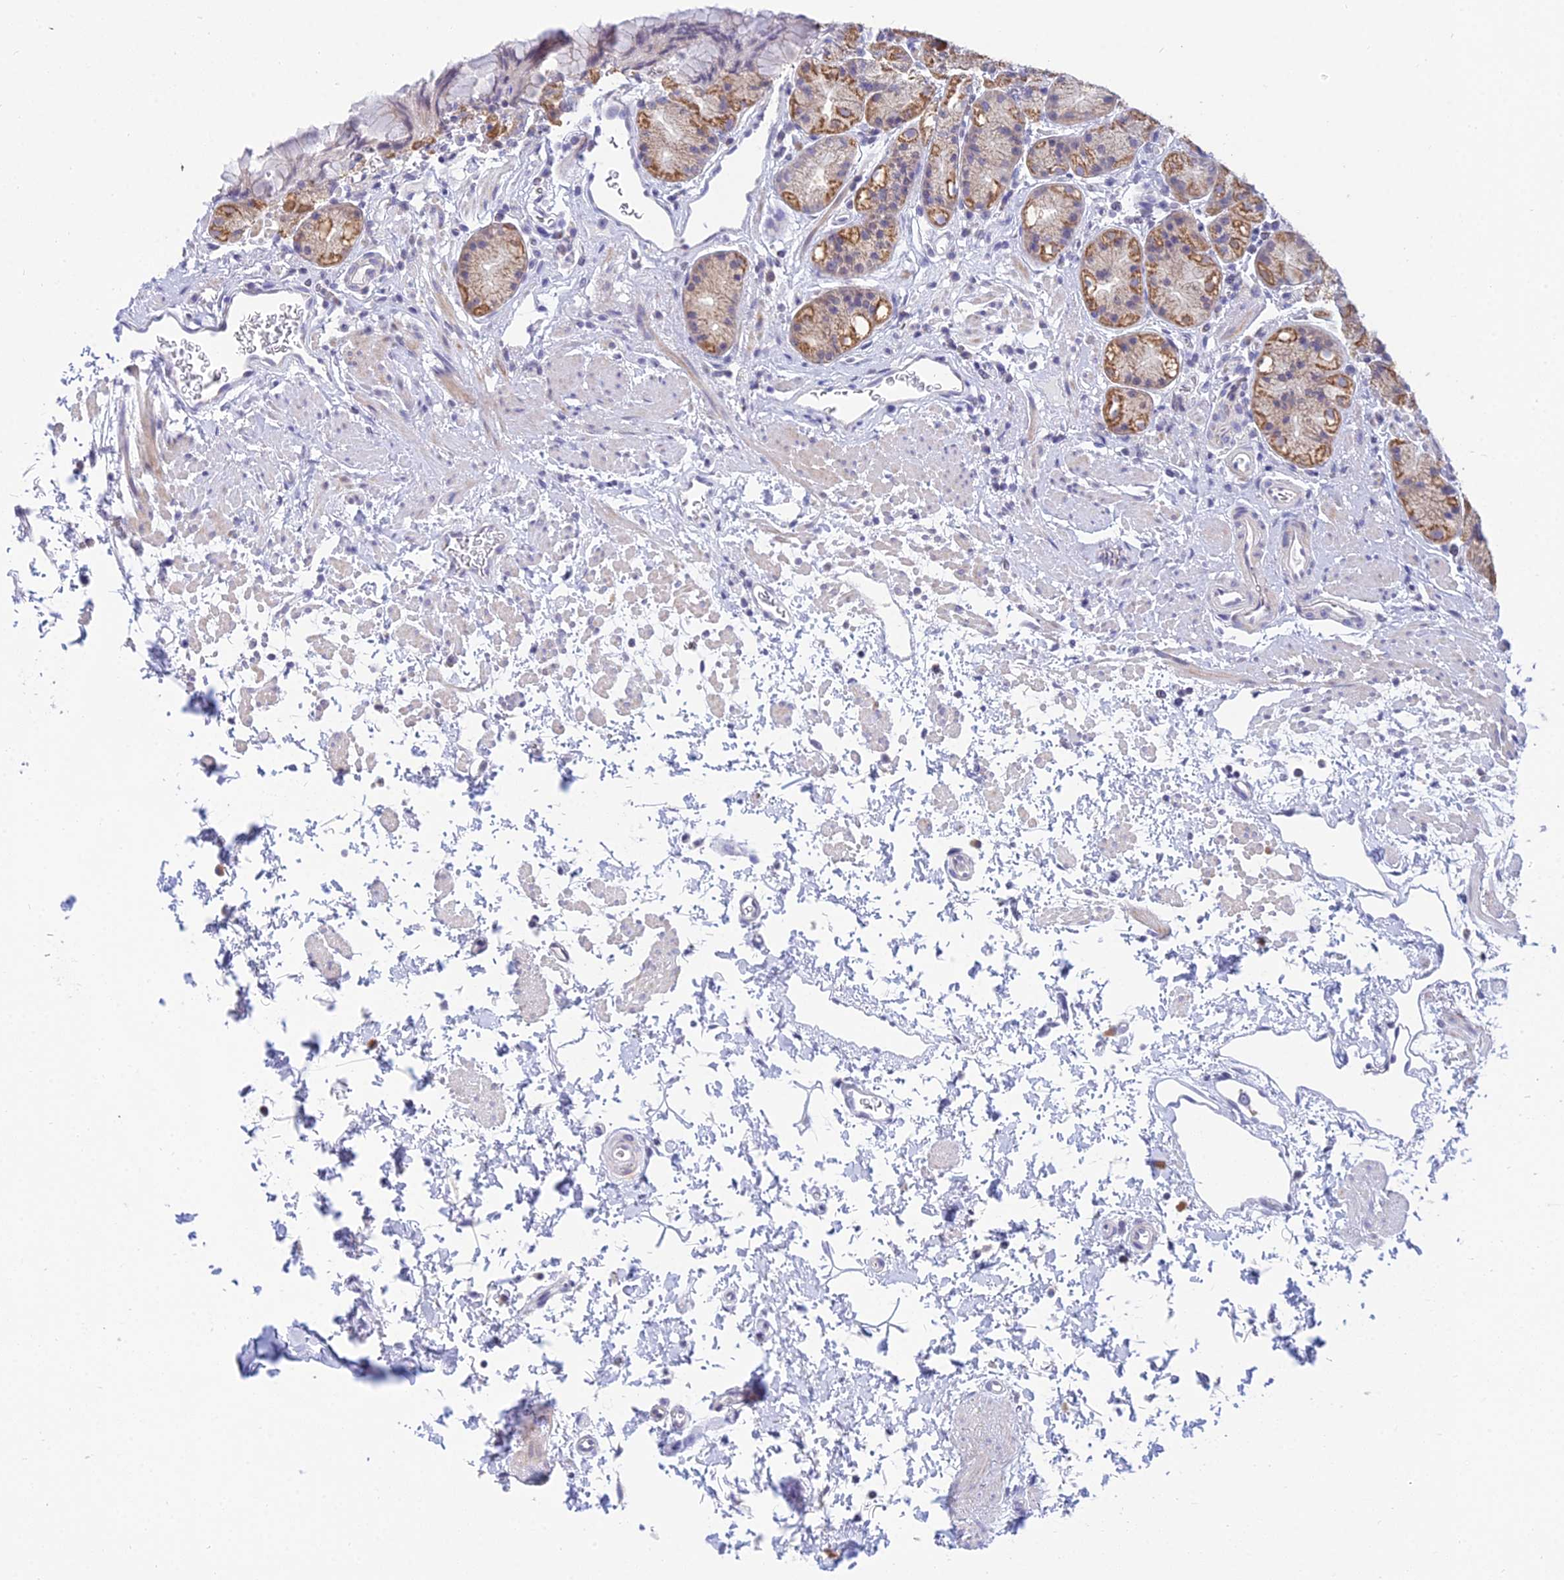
{"staining": {"intensity": "strong", "quantity": "25%-75%", "location": "cytoplasmic/membranous"}, "tissue": "stomach", "cell_type": "Glandular cells", "image_type": "normal", "snomed": [{"axis": "morphology", "description": "Normal tissue, NOS"}, {"axis": "topography", "description": "Stomach"}], "caption": "DAB (3,3'-diaminobenzidine) immunohistochemical staining of normal human stomach reveals strong cytoplasmic/membranous protein expression in approximately 25%-75% of glandular cells. Using DAB (3,3'-diaminobenzidine) (brown) and hematoxylin (blue) stains, captured at high magnification using brightfield microscopy.", "gene": "CFAP206", "patient": {"sex": "male", "age": 63}}